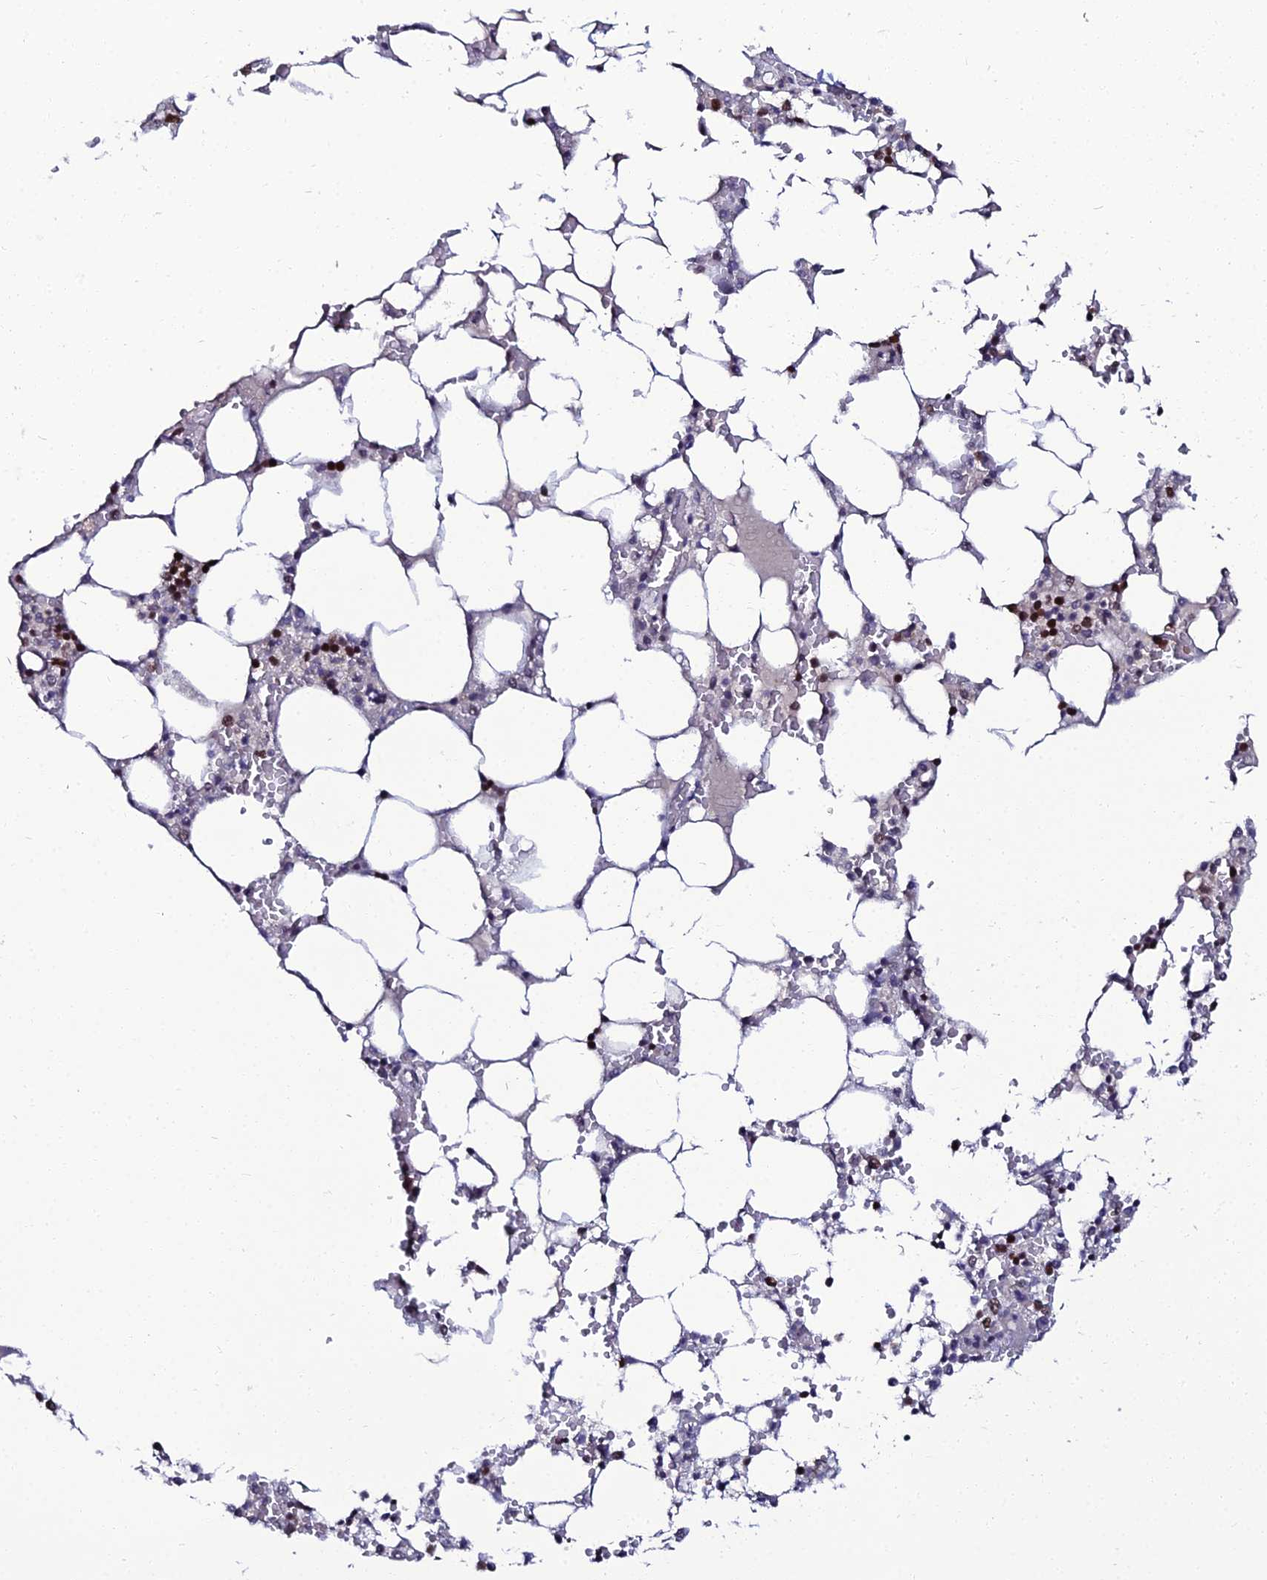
{"staining": {"intensity": "moderate", "quantity": "25%-75%", "location": "nuclear"}, "tissue": "bone marrow", "cell_type": "Hematopoietic cells", "image_type": "normal", "snomed": [{"axis": "morphology", "description": "Normal tissue, NOS"}, {"axis": "topography", "description": "Bone marrow"}], "caption": "DAB immunohistochemical staining of unremarkable human bone marrow shows moderate nuclear protein positivity in approximately 25%-75% of hematopoietic cells.", "gene": "TAF9B", "patient": {"sex": "male", "age": 64}}